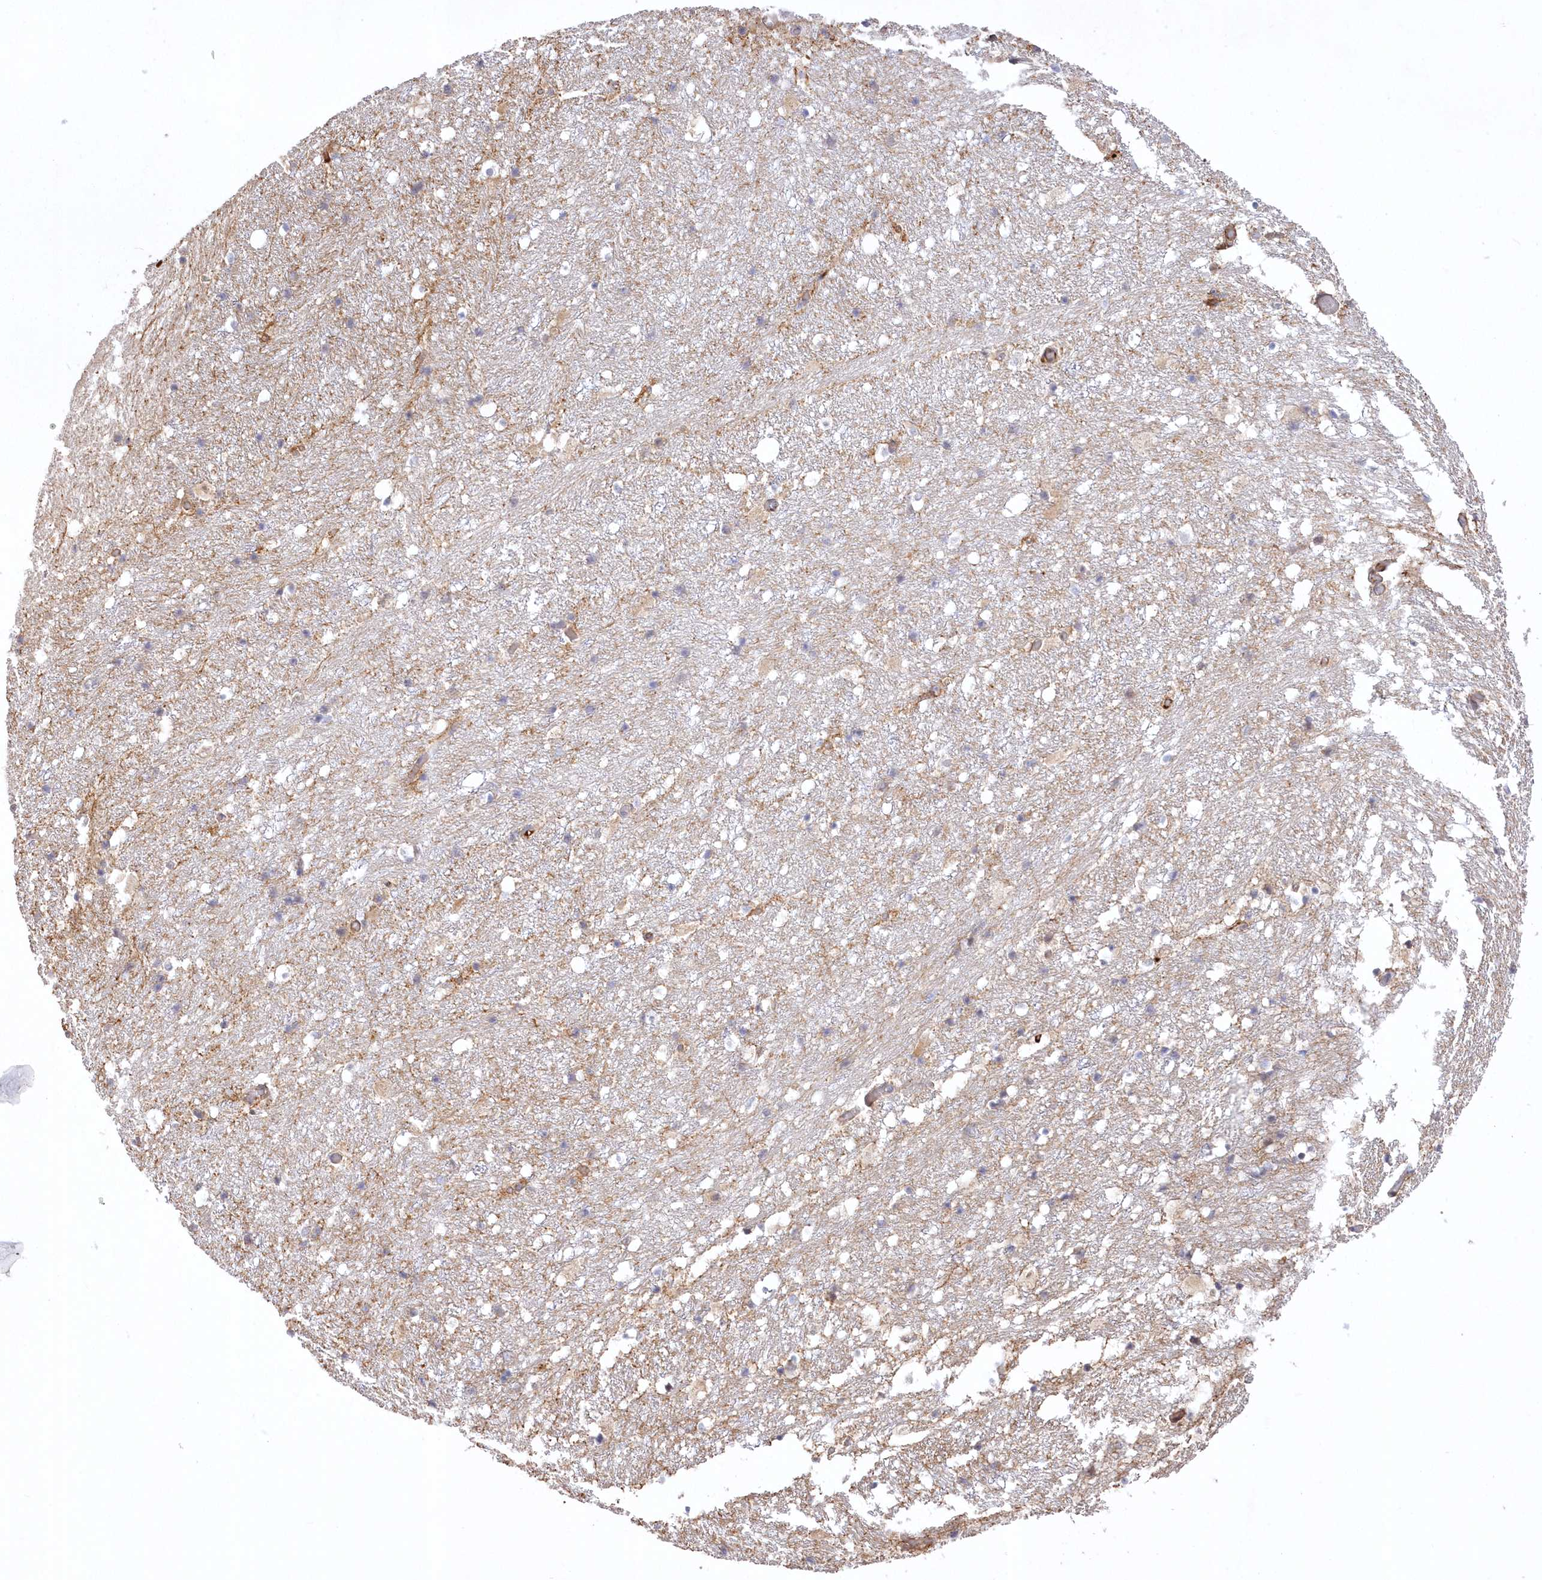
{"staining": {"intensity": "weak", "quantity": "<25%", "location": "cytoplasmic/membranous"}, "tissue": "hippocampus", "cell_type": "Glial cells", "image_type": "normal", "snomed": [{"axis": "morphology", "description": "Normal tissue, NOS"}, {"axis": "topography", "description": "Hippocampus"}], "caption": "Immunohistochemistry image of normal hippocampus: human hippocampus stained with DAB reveals no significant protein expression in glial cells.", "gene": "WBP1L", "patient": {"sex": "female", "age": 52}}